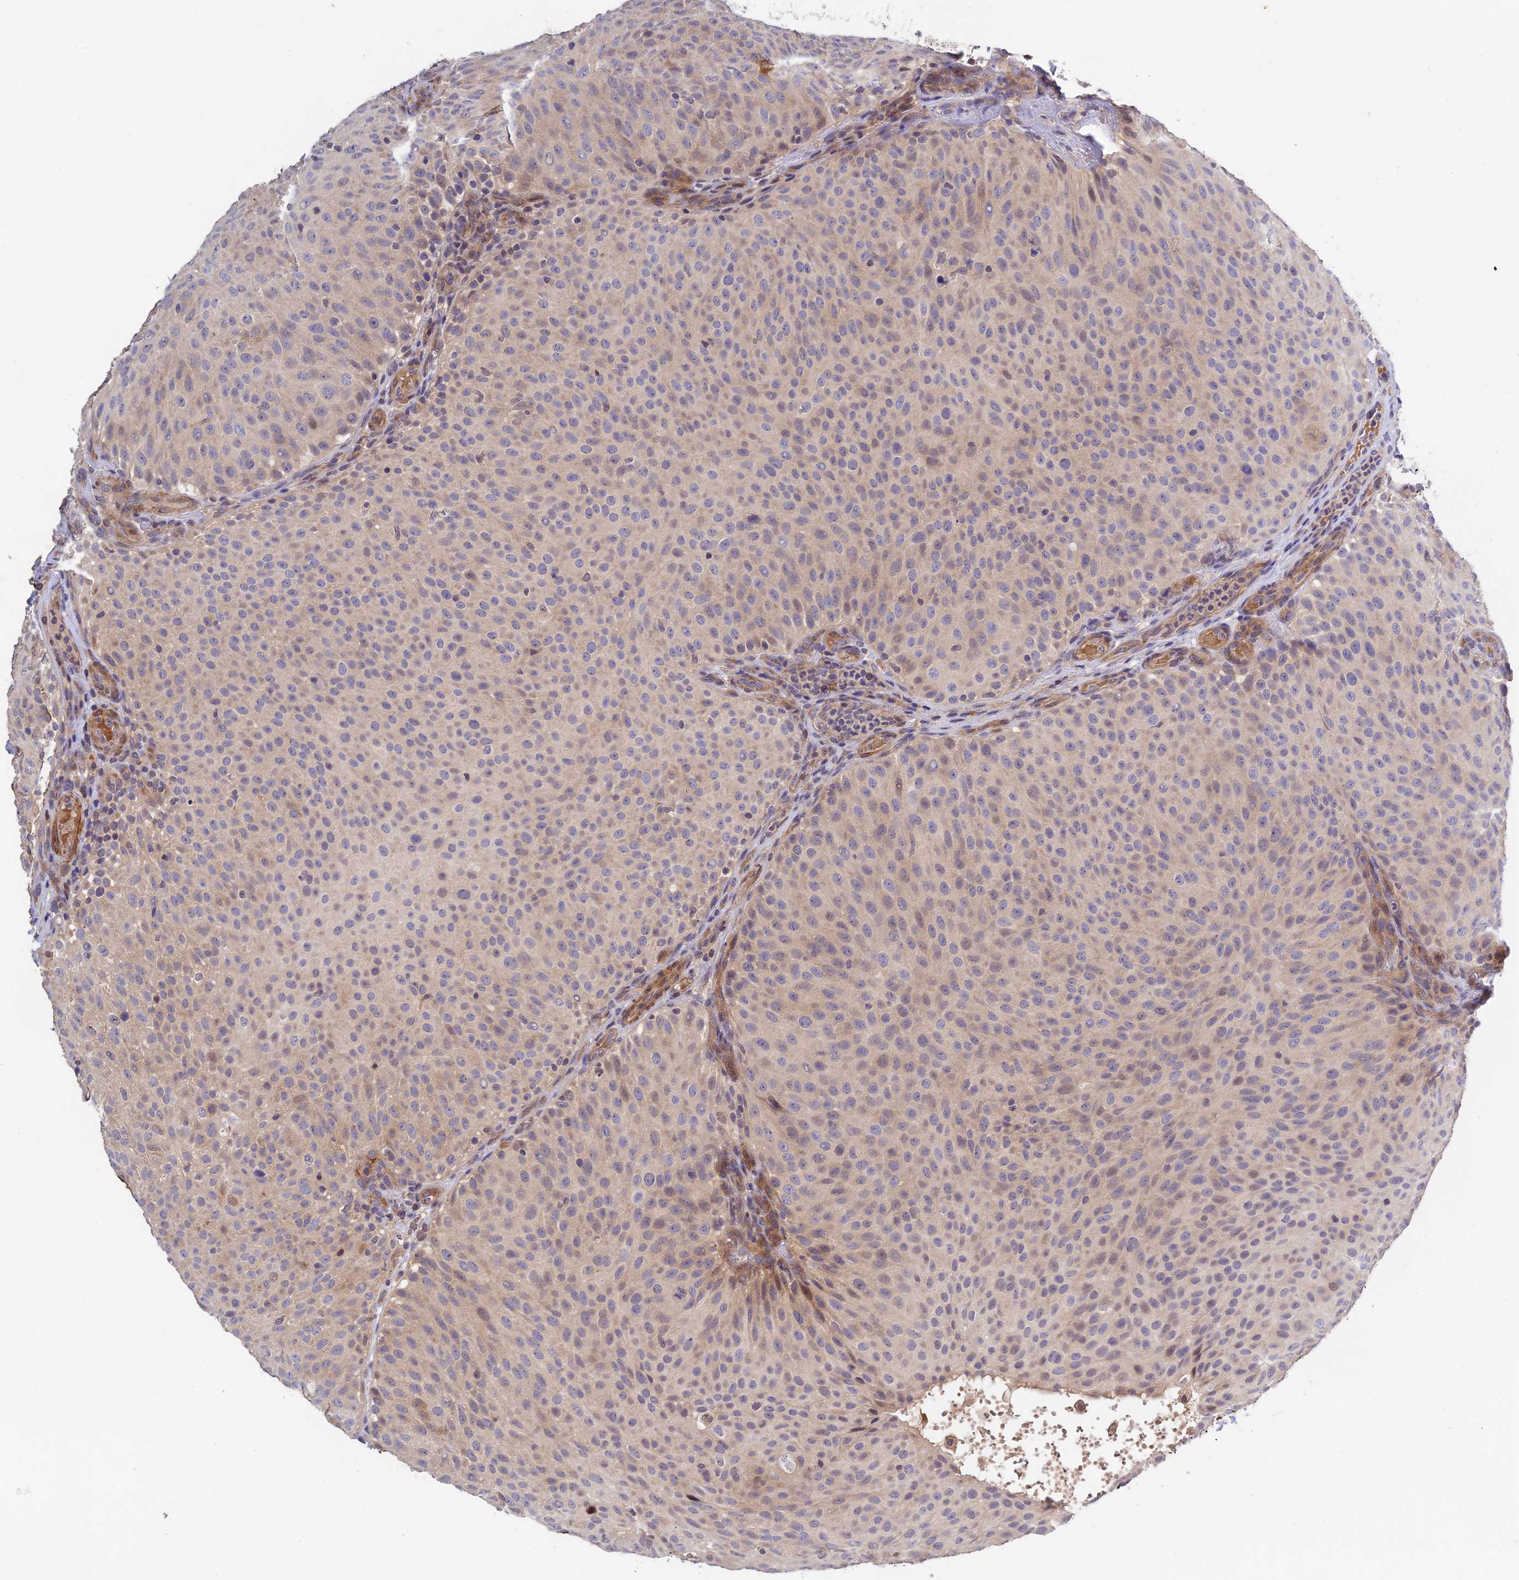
{"staining": {"intensity": "weak", "quantity": "<25%", "location": "cytoplasmic/membranous,nuclear"}, "tissue": "urothelial cancer", "cell_type": "Tumor cells", "image_type": "cancer", "snomed": [{"axis": "morphology", "description": "Urothelial carcinoma, Low grade"}, {"axis": "topography", "description": "Urinary bladder"}], "caption": "DAB (3,3'-diaminobenzidine) immunohistochemical staining of urothelial cancer demonstrates no significant expression in tumor cells.", "gene": "CWH43", "patient": {"sex": "male", "age": 78}}